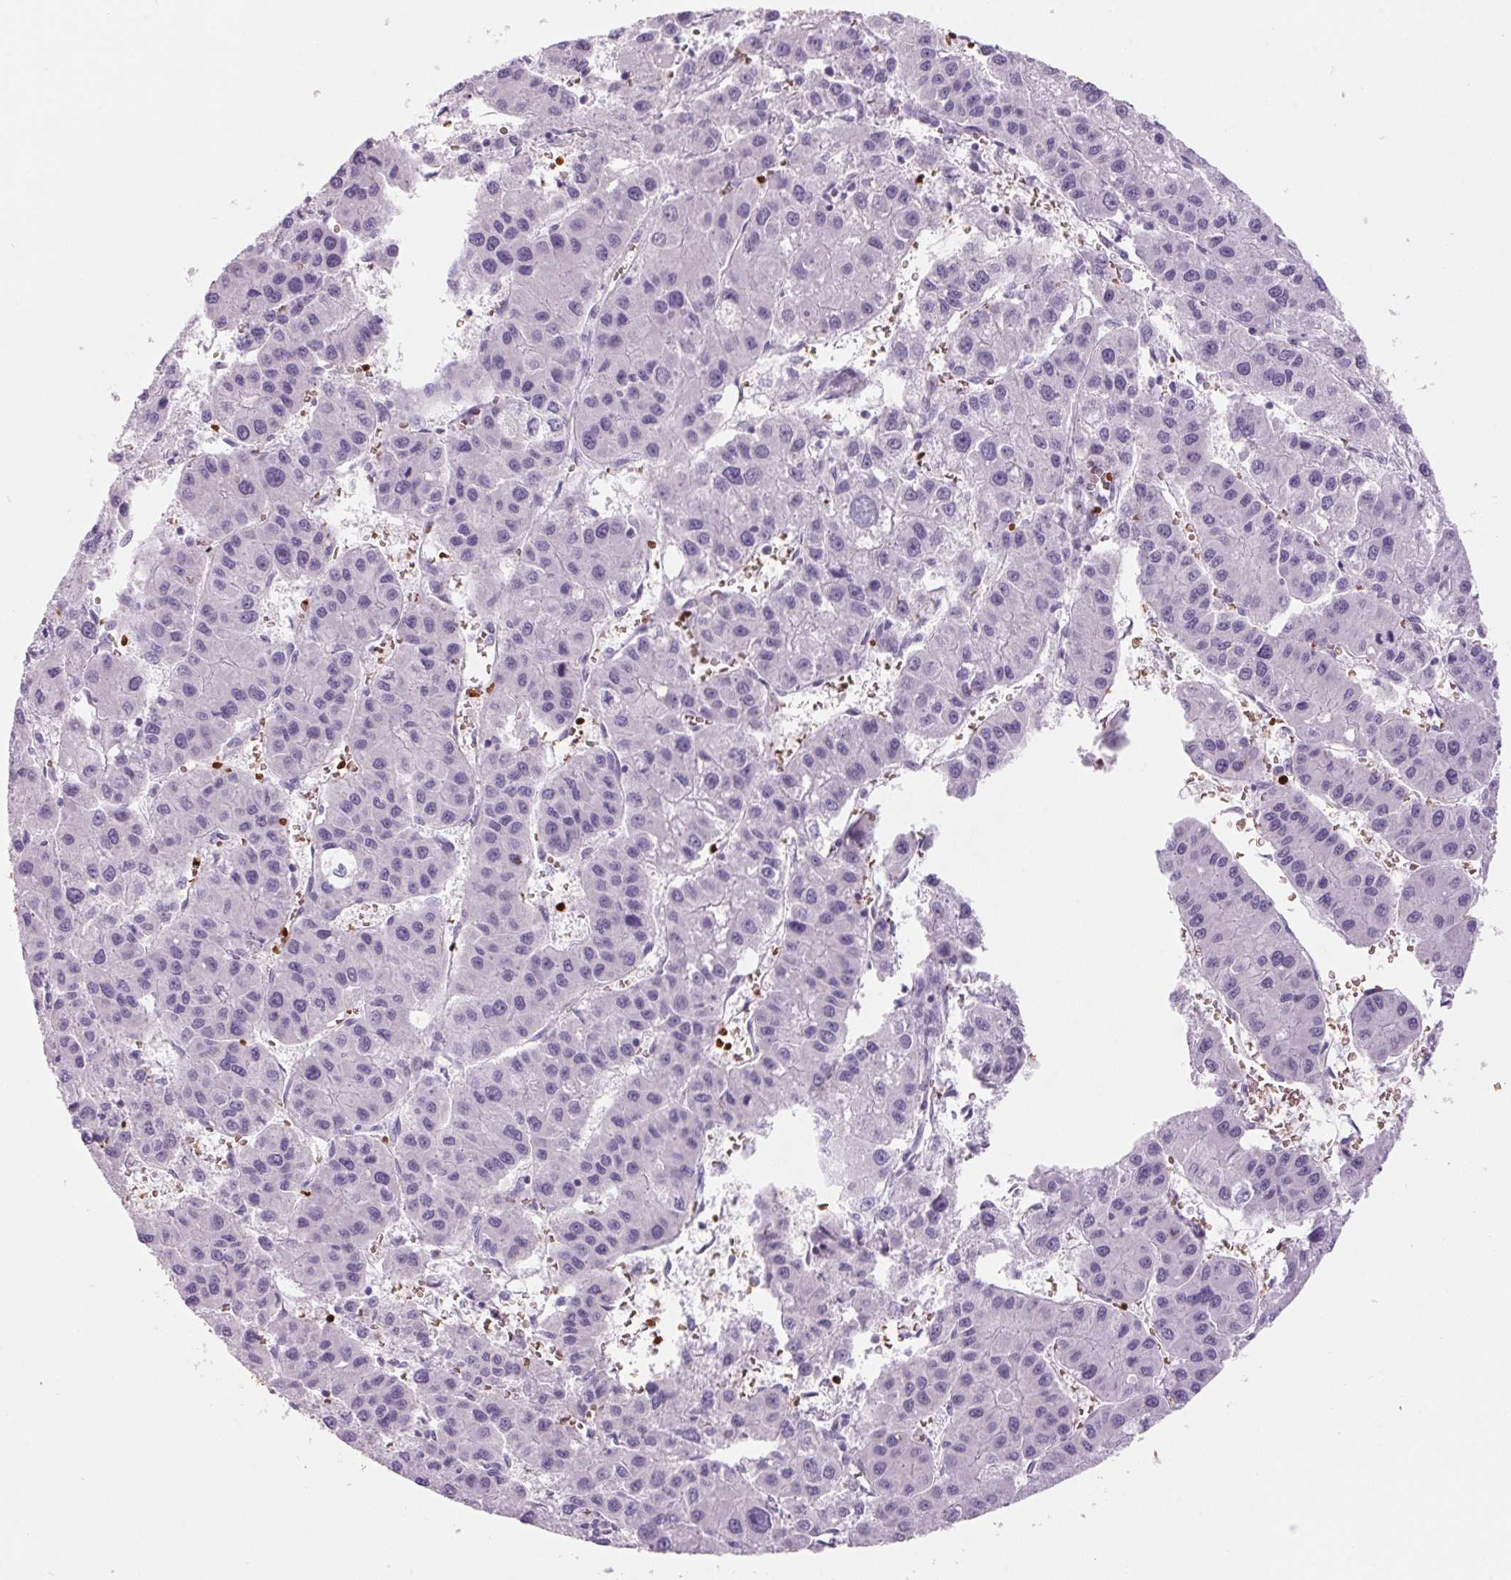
{"staining": {"intensity": "negative", "quantity": "none", "location": "none"}, "tissue": "liver cancer", "cell_type": "Tumor cells", "image_type": "cancer", "snomed": [{"axis": "morphology", "description": "Carcinoma, Hepatocellular, NOS"}, {"axis": "topography", "description": "Liver"}], "caption": "High magnification brightfield microscopy of liver cancer stained with DAB (3,3'-diaminobenzidine) (brown) and counterstained with hematoxylin (blue): tumor cells show no significant expression.", "gene": "HBQ1", "patient": {"sex": "male", "age": 73}}